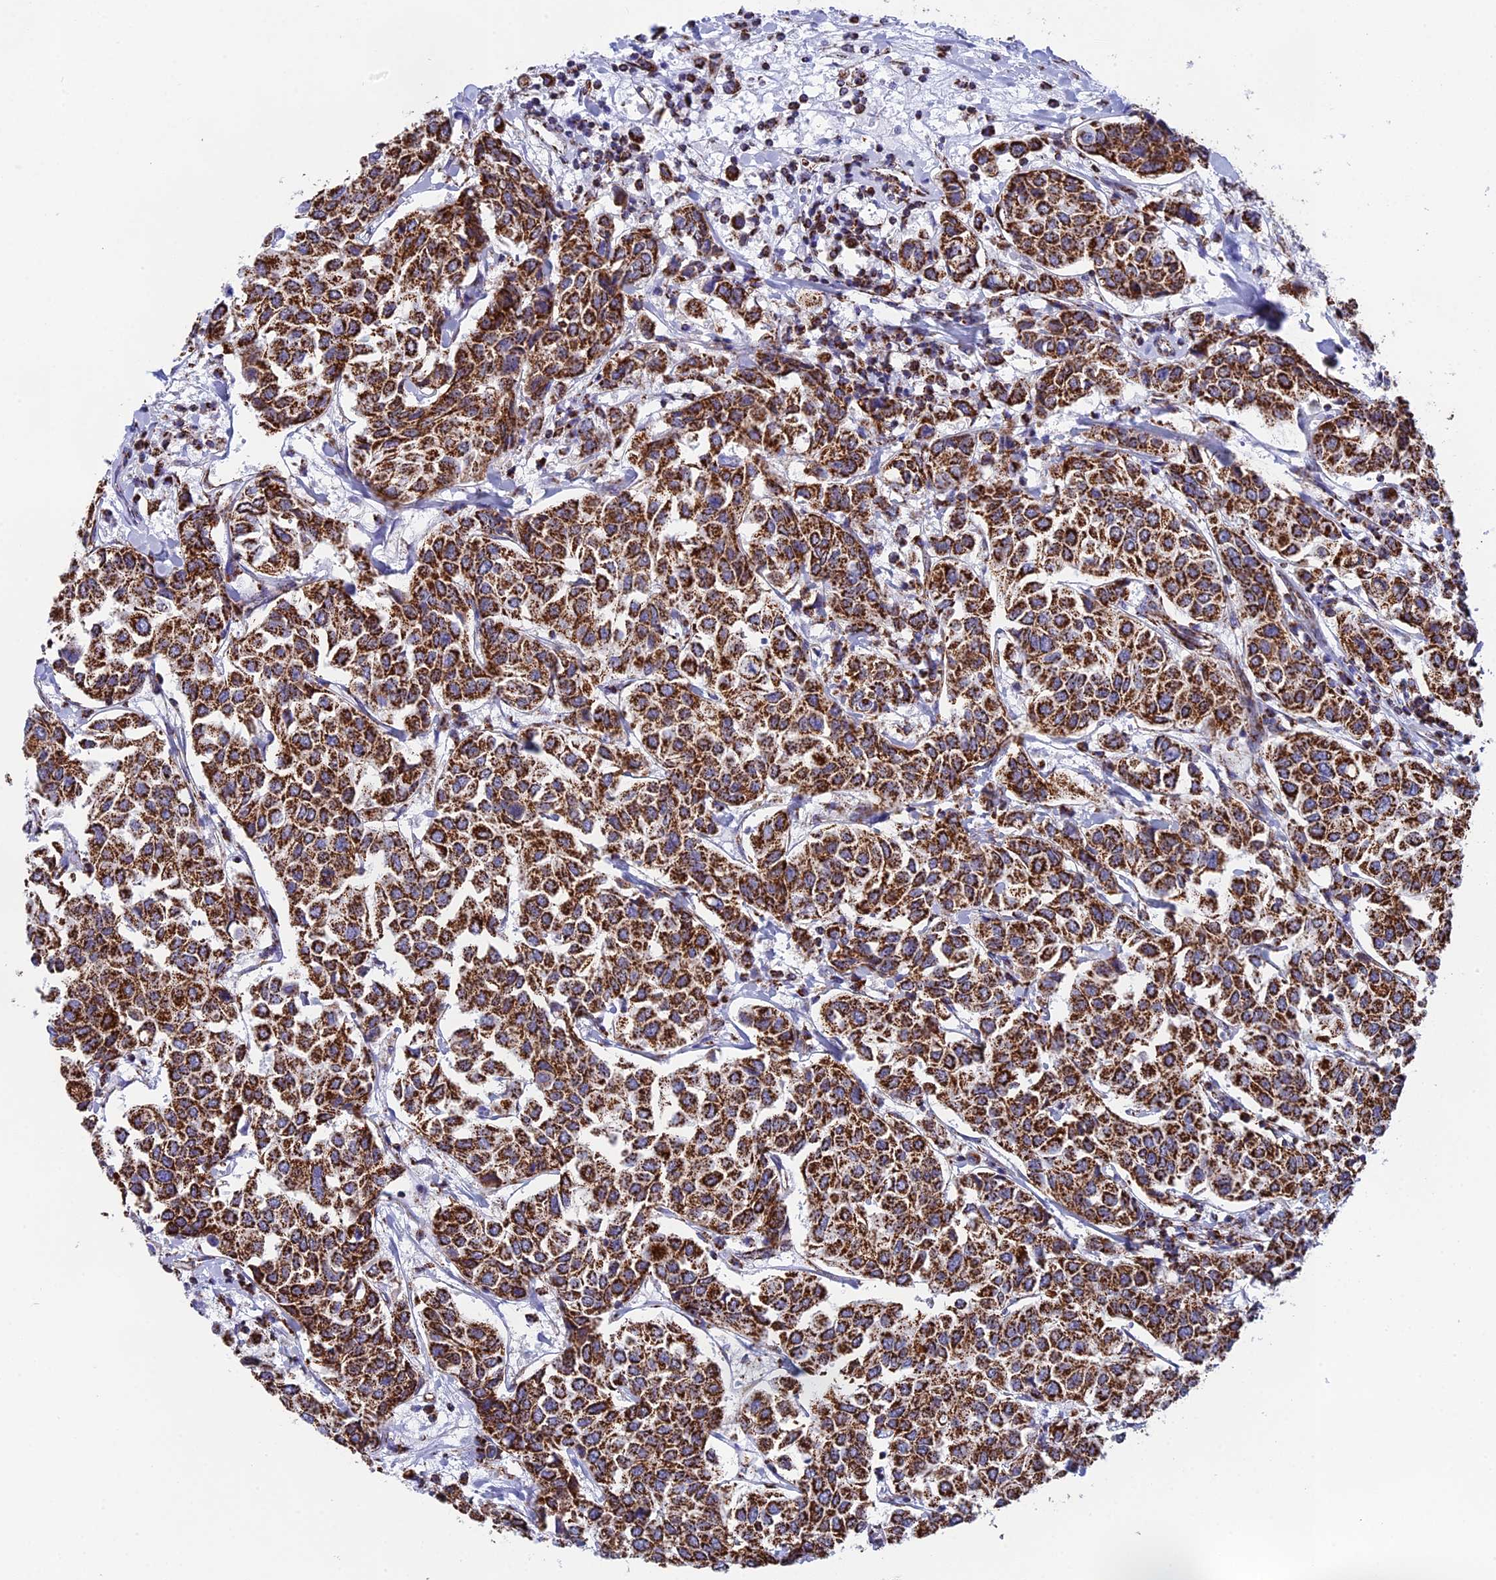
{"staining": {"intensity": "strong", "quantity": ">75%", "location": "cytoplasmic/membranous"}, "tissue": "breast cancer", "cell_type": "Tumor cells", "image_type": "cancer", "snomed": [{"axis": "morphology", "description": "Duct carcinoma"}, {"axis": "topography", "description": "Breast"}], "caption": "Breast invasive ductal carcinoma tissue exhibits strong cytoplasmic/membranous positivity in about >75% of tumor cells", "gene": "CDC16", "patient": {"sex": "female", "age": 55}}